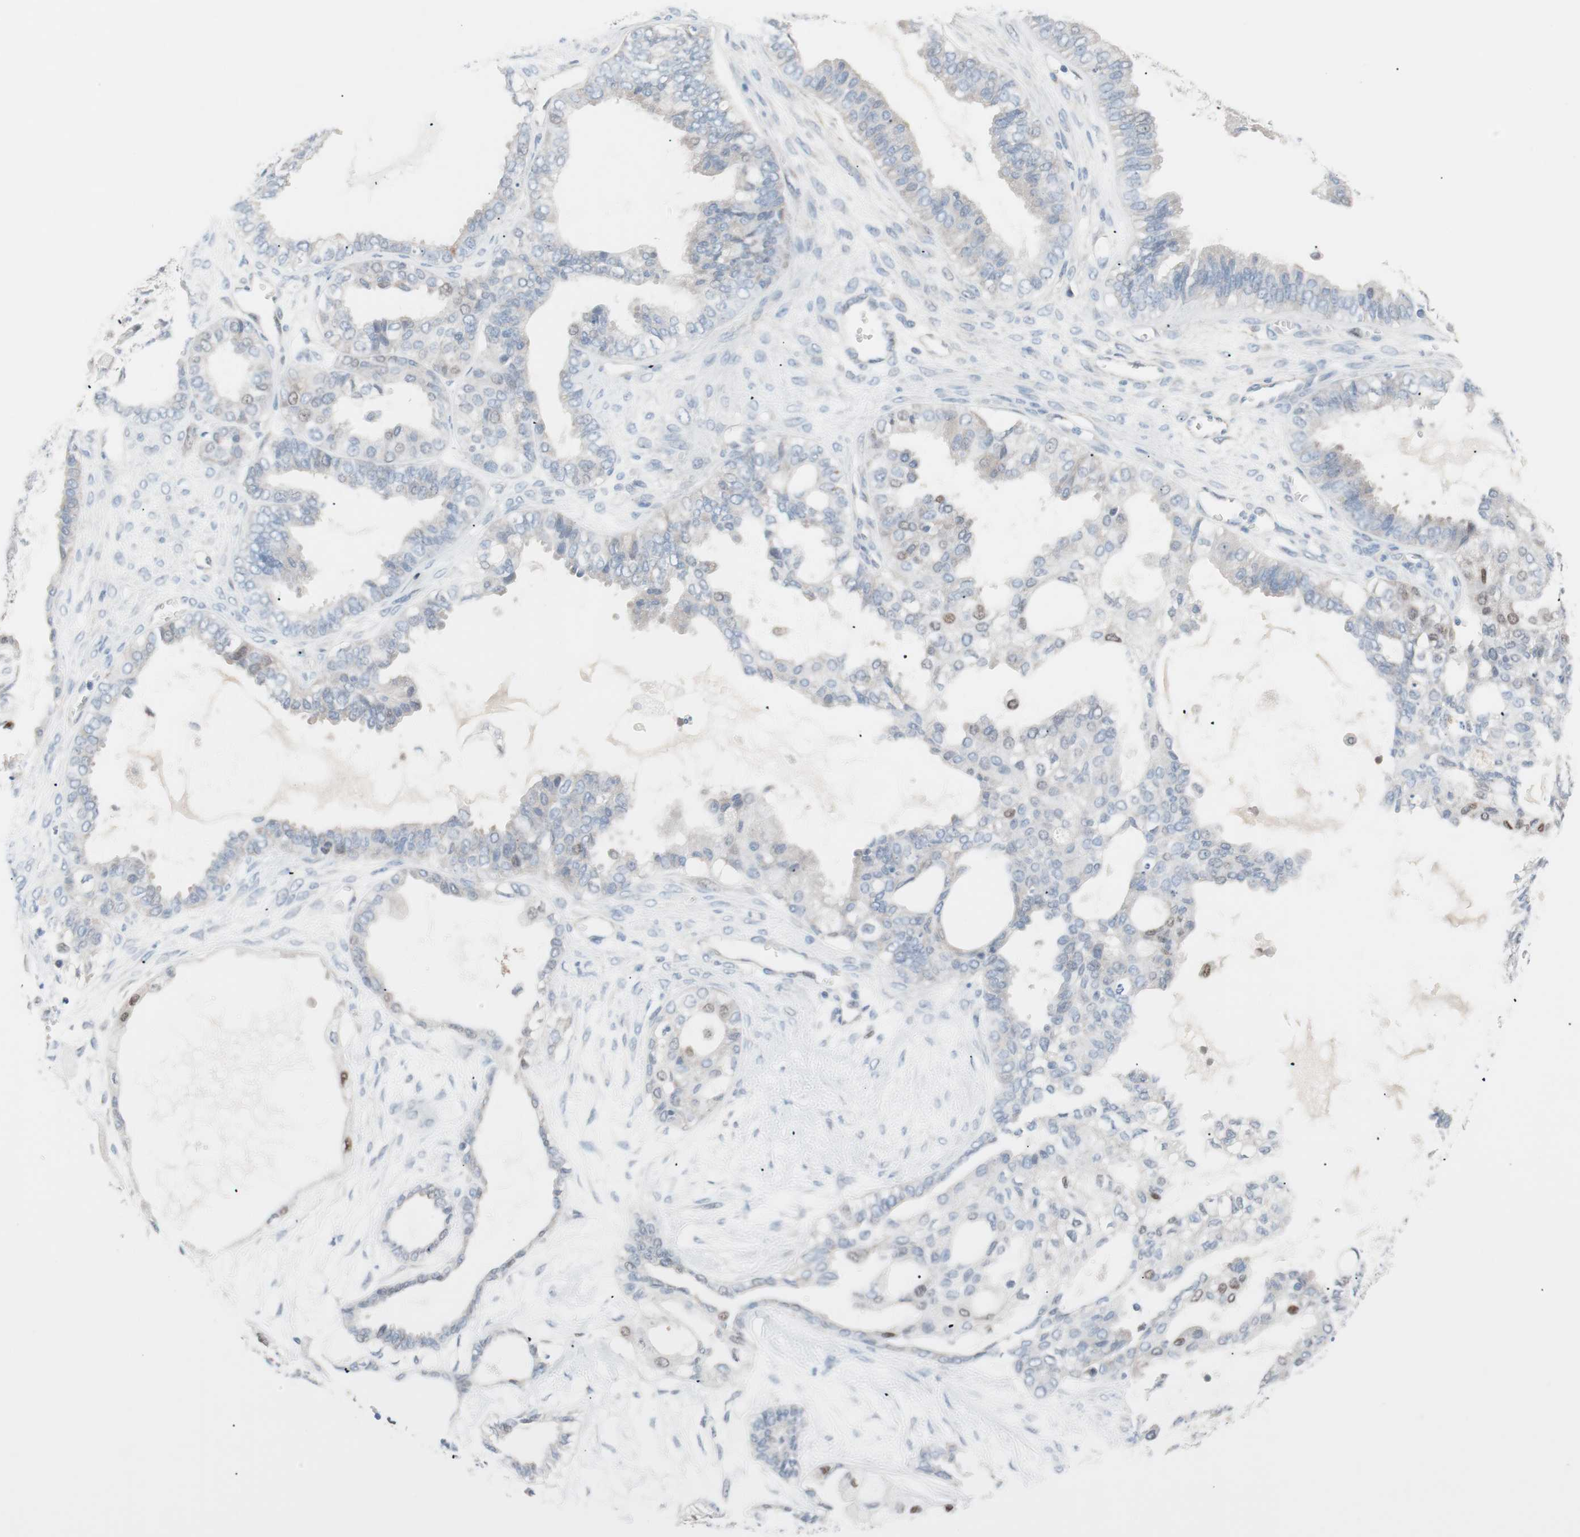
{"staining": {"intensity": "weak", "quantity": "<25%", "location": "nuclear"}, "tissue": "ovarian cancer", "cell_type": "Tumor cells", "image_type": "cancer", "snomed": [{"axis": "morphology", "description": "Carcinoma, NOS"}, {"axis": "morphology", "description": "Carcinoma, endometroid"}, {"axis": "topography", "description": "Ovary"}], "caption": "The micrograph demonstrates no staining of tumor cells in endometroid carcinoma (ovarian).", "gene": "FOSL1", "patient": {"sex": "female", "age": 50}}